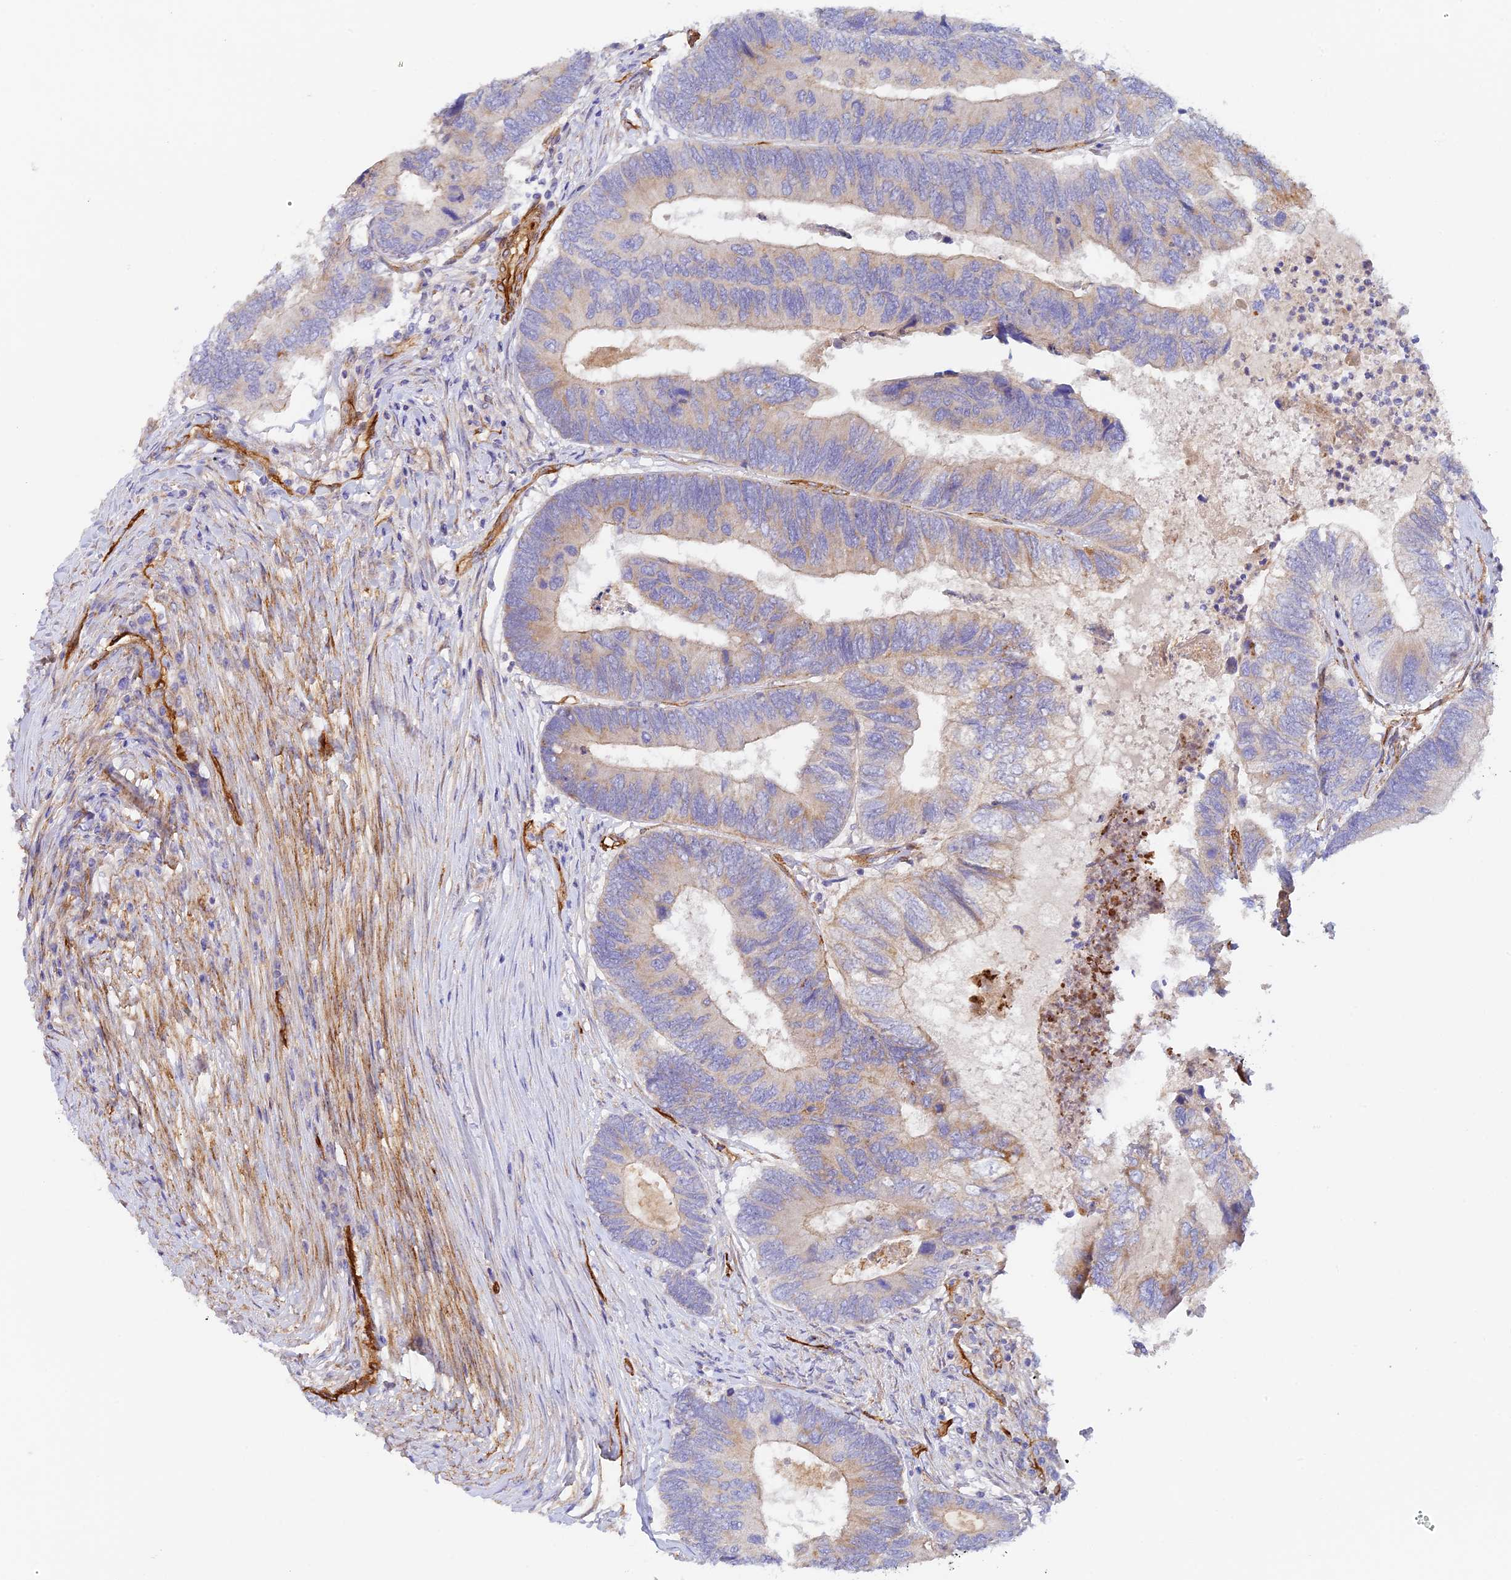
{"staining": {"intensity": "weak", "quantity": "<25%", "location": "cytoplasmic/membranous"}, "tissue": "colorectal cancer", "cell_type": "Tumor cells", "image_type": "cancer", "snomed": [{"axis": "morphology", "description": "Adenocarcinoma, NOS"}, {"axis": "topography", "description": "Colon"}], "caption": "A high-resolution histopathology image shows IHC staining of colorectal cancer (adenocarcinoma), which displays no significant expression in tumor cells. The staining was performed using DAB (3,3'-diaminobenzidine) to visualize the protein expression in brown, while the nuclei were stained in blue with hematoxylin (Magnification: 20x).", "gene": "MYO9A", "patient": {"sex": "female", "age": 67}}